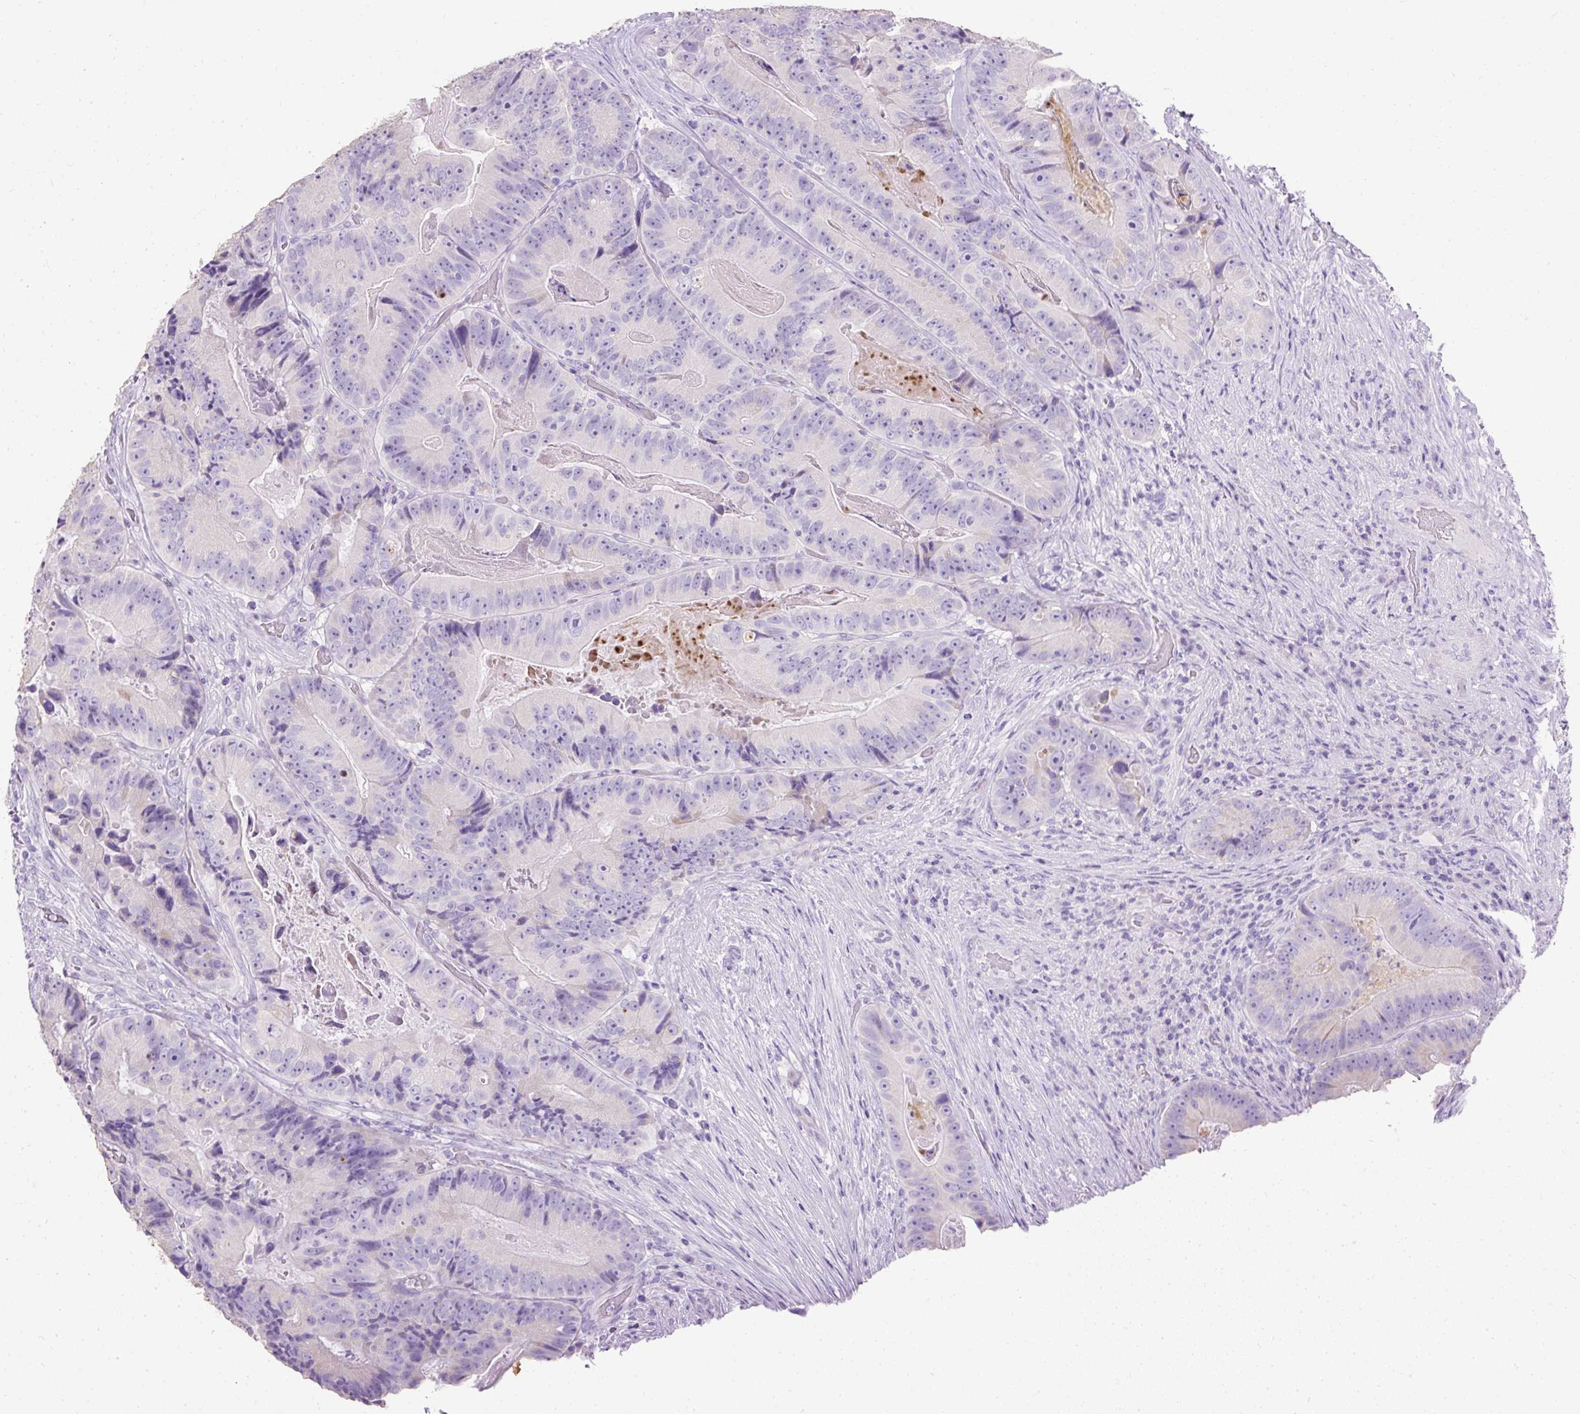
{"staining": {"intensity": "negative", "quantity": "none", "location": "none"}, "tissue": "colorectal cancer", "cell_type": "Tumor cells", "image_type": "cancer", "snomed": [{"axis": "morphology", "description": "Adenocarcinoma, NOS"}, {"axis": "topography", "description": "Colon"}], "caption": "Protein analysis of colorectal cancer displays no significant positivity in tumor cells. (DAB immunohistochemistry (IHC) with hematoxylin counter stain).", "gene": "C2CD4C", "patient": {"sex": "female", "age": 86}}